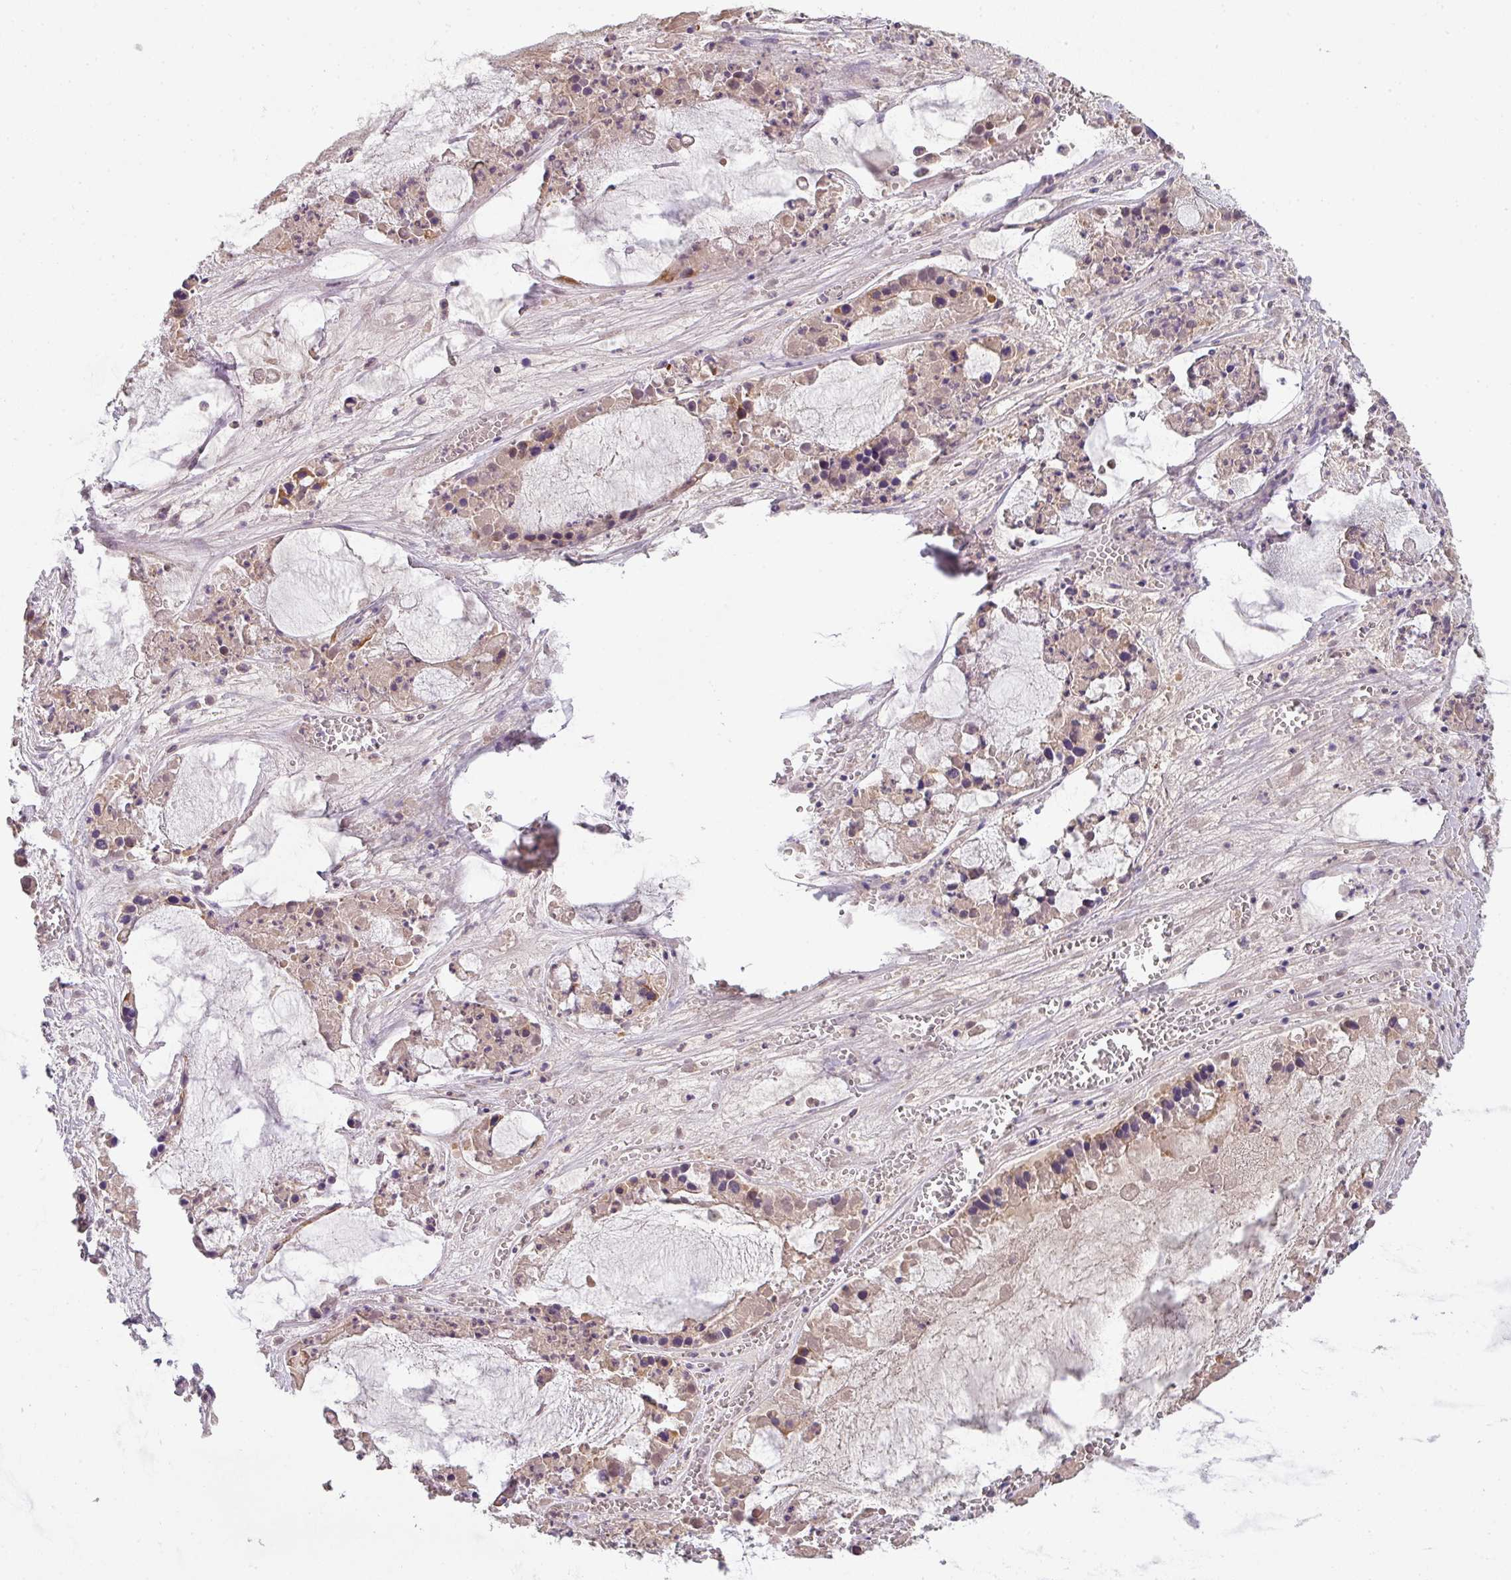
{"staining": {"intensity": "weak", "quantity": "<25%", "location": "cytoplasmic/membranous"}, "tissue": "ovarian cancer", "cell_type": "Tumor cells", "image_type": "cancer", "snomed": [{"axis": "morphology", "description": "Cystadenocarcinoma, mucinous, NOS"}, {"axis": "topography", "description": "Ovary"}], "caption": "Immunohistochemical staining of ovarian cancer displays no significant positivity in tumor cells.", "gene": "ZNF266", "patient": {"sex": "female", "age": 63}}